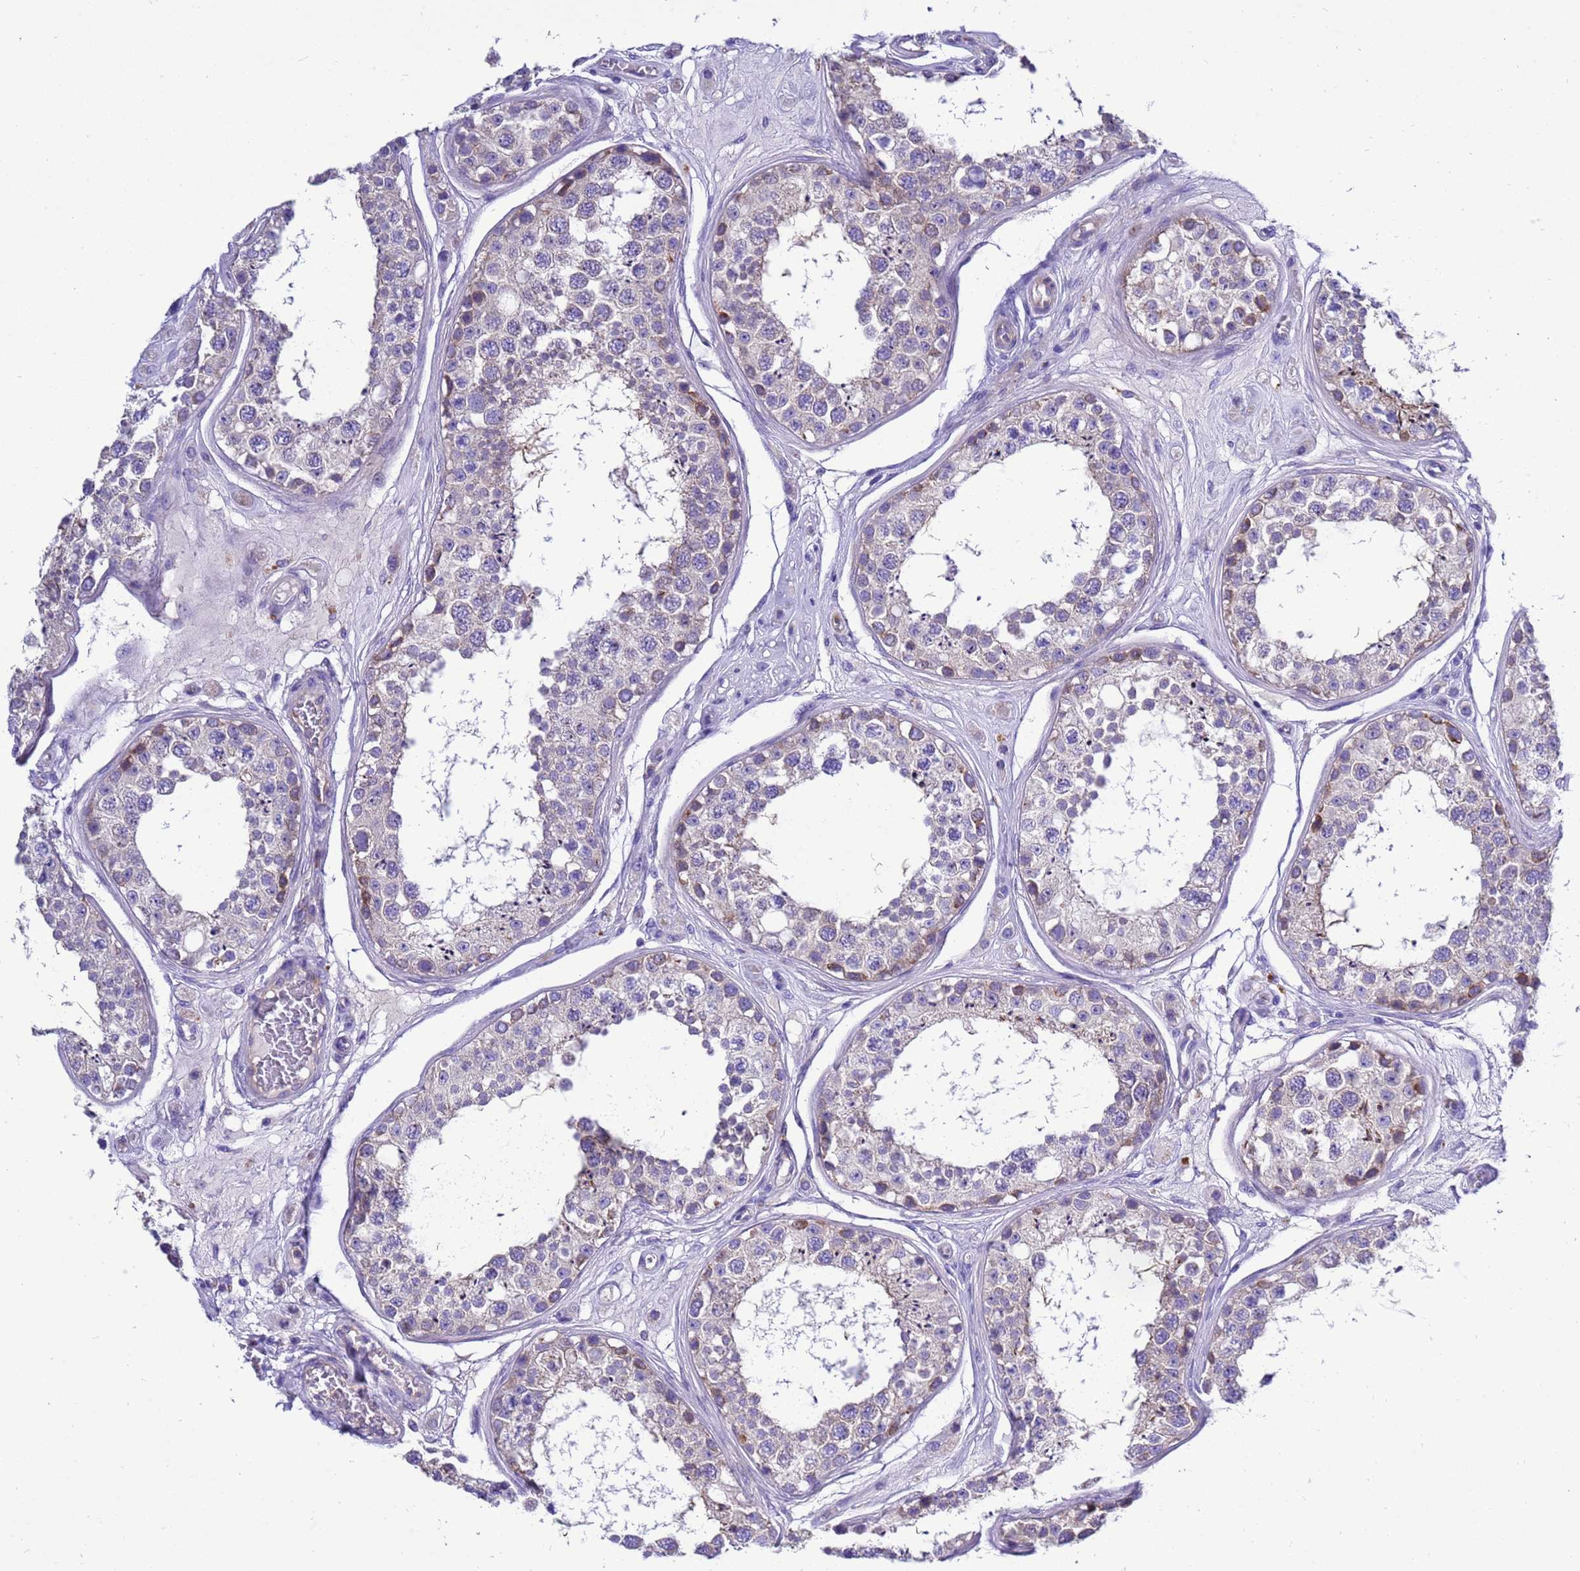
{"staining": {"intensity": "strong", "quantity": "<25%", "location": "cytoplasmic/membranous"}, "tissue": "testis", "cell_type": "Cells in seminiferous ducts", "image_type": "normal", "snomed": [{"axis": "morphology", "description": "Normal tissue, NOS"}, {"axis": "topography", "description": "Testis"}], "caption": "A histopathology image of human testis stained for a protein demonstrates strong cytoplasmic/membranous brown staining in cells in seminiferous ducts. (Stains: DAB (3,3'-diaminobenzidine) in brown, nuclei in blue, Microscopy: brightfield microscopy at high magnification).", "gene": "KICS2", "patient": {"sex": "male", "age": 25}}